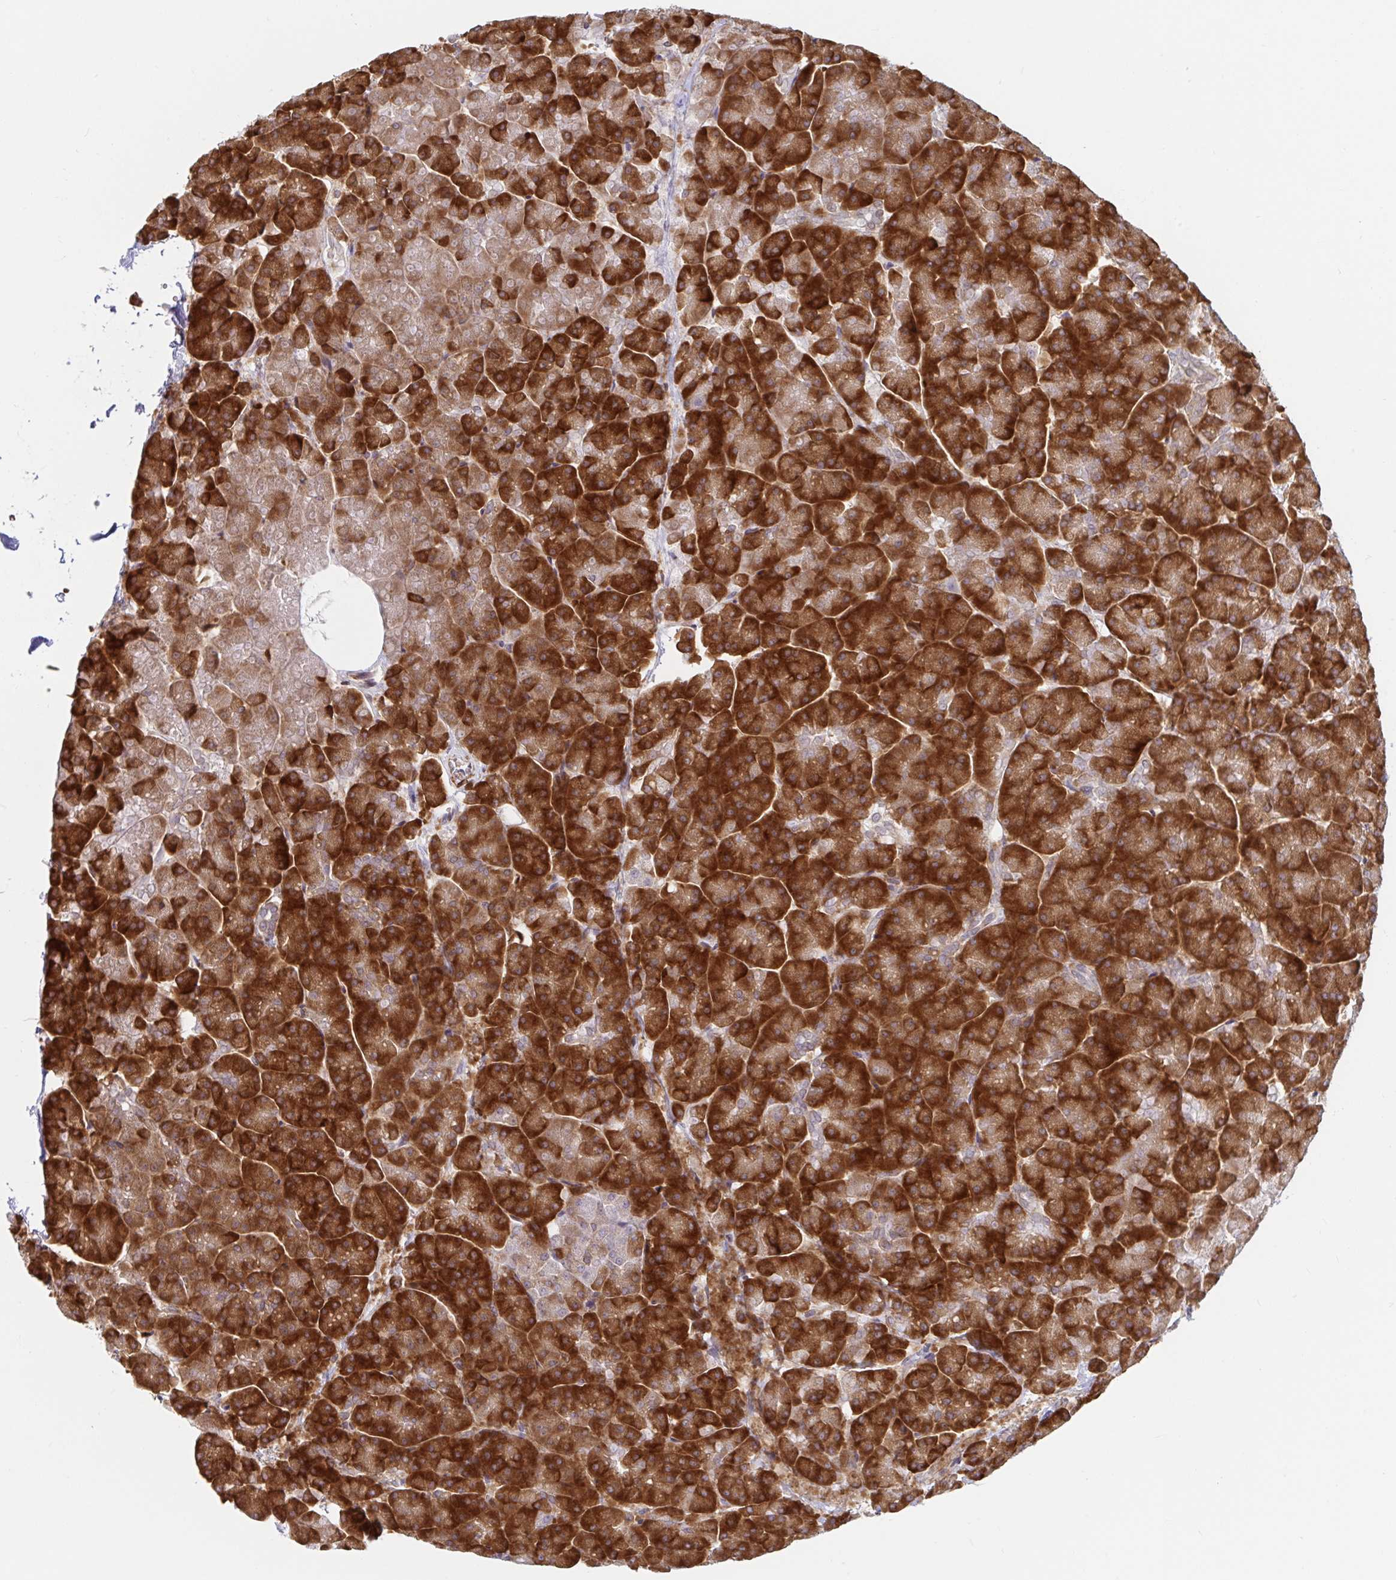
{"staining": {"intensity": "strong", "quantity": ">75%", "location": "cytoplasmic/membranous"}, "tissue": "pancreas", "cell_type": "Exocrine glandular cells", "image_type": "normal", "snomed": [{"axis": "morphology", "description": "Normal tissue, NOS"}, {"axis": "topography", "description": "Pancreas"}, {"axis": "topography", "description": "Peripheral nerve tissue"}], "caption": "DAB immunohistochemical staining of normal human pancreas exhibits strong cytoplasmic/membranous protein expression in about >75% of exocrine glandular cells.", "gene": "LARP1", "patient": {"sex": "male", "age": 54}}